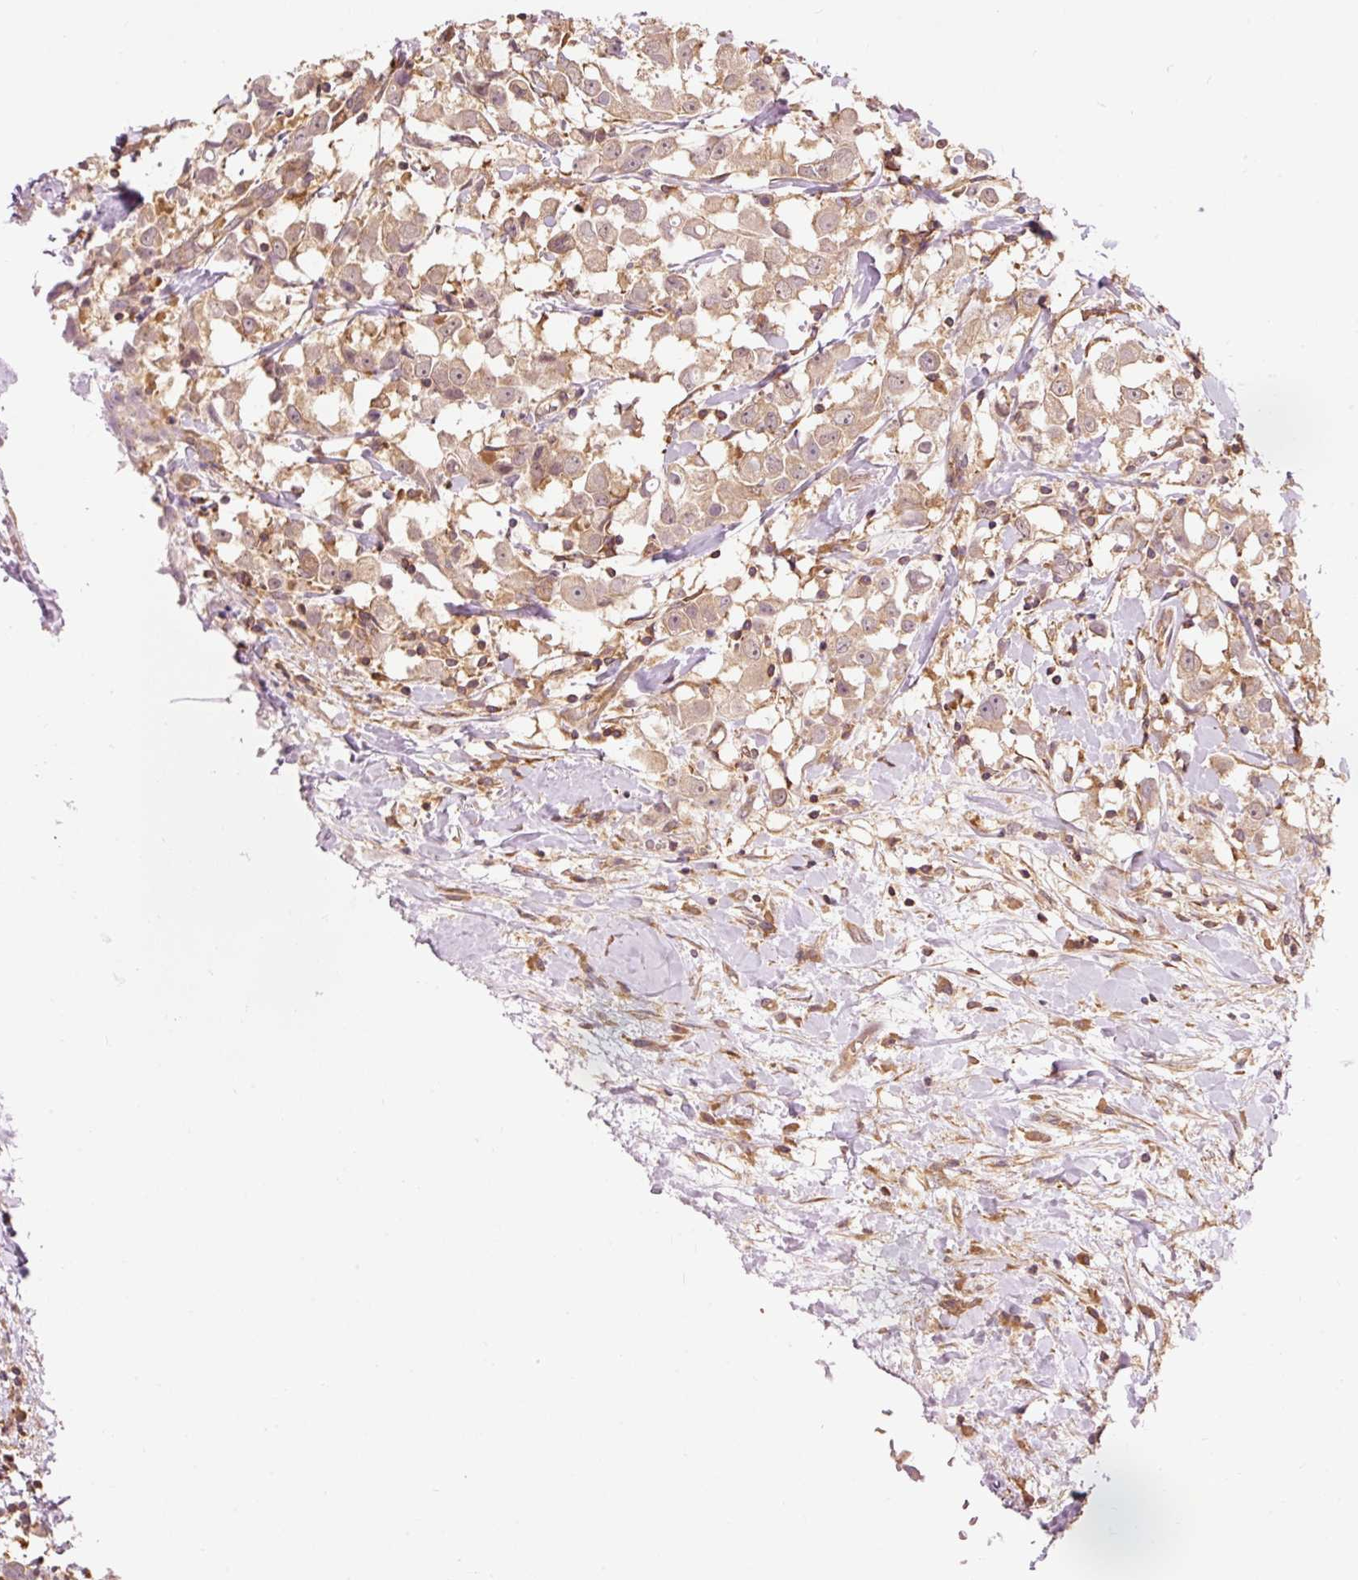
{"staining": {"intensity": "weak", "quantity": ">75%", "location": "cytoplasmic/membranous"}, "tissue": "breast cancer", "cell_type": "Tumor cells", "image_type": "cancer", "snomed": [{"axis": "morphology", "description": "Duct carcinoma"}, {"axis": "topography", "description": "Breast"}], "caption": "The photomicrograph shows a brown stain indicating the presence of a protein in the cytoplasmic/membranous of tumor cells in breast cancer (intraductal carcinoma).", "gene": "PDAP1", "patient": {"sex": "female", "age": 61}}